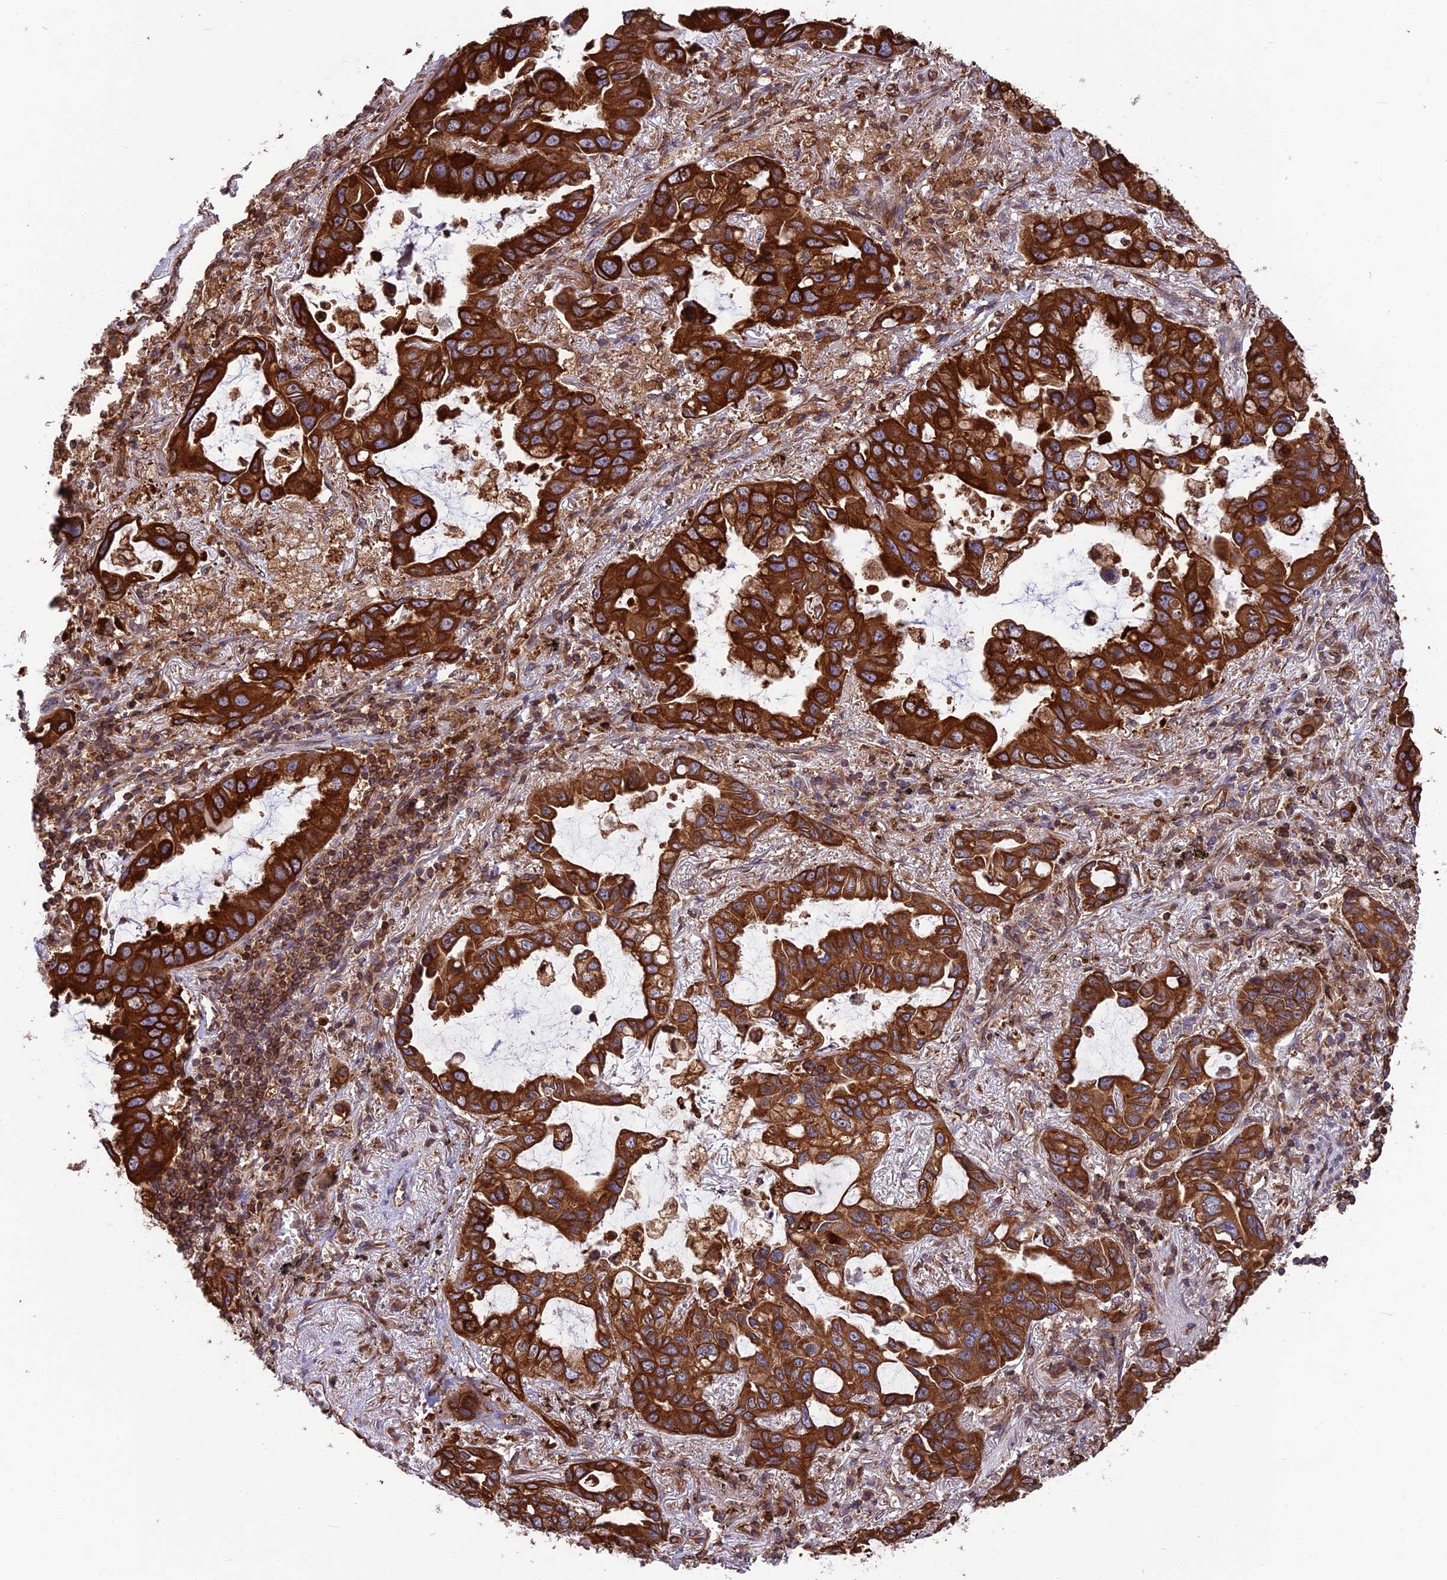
{"staining": {"intensity": "strong", "quantity": ">75%", "location": "cytoplasmic/membranous"}, "tissue": "lung cancer", "cell_type": "Tumor cells", "image_type": "cancer", "snomed": [{"axis": "morphology", "description": "Adenocarcinoma, NOS"}, {"axis": "topography", "description": "Lung"}], "caption": "Strong cytoplasmic/membranous positivity for a protein is present in about >75% of tumor cells of lung adenocarcinoma using IHC.", "gene": "WDR1", "patient": {"sex": "male", "age": 64}}